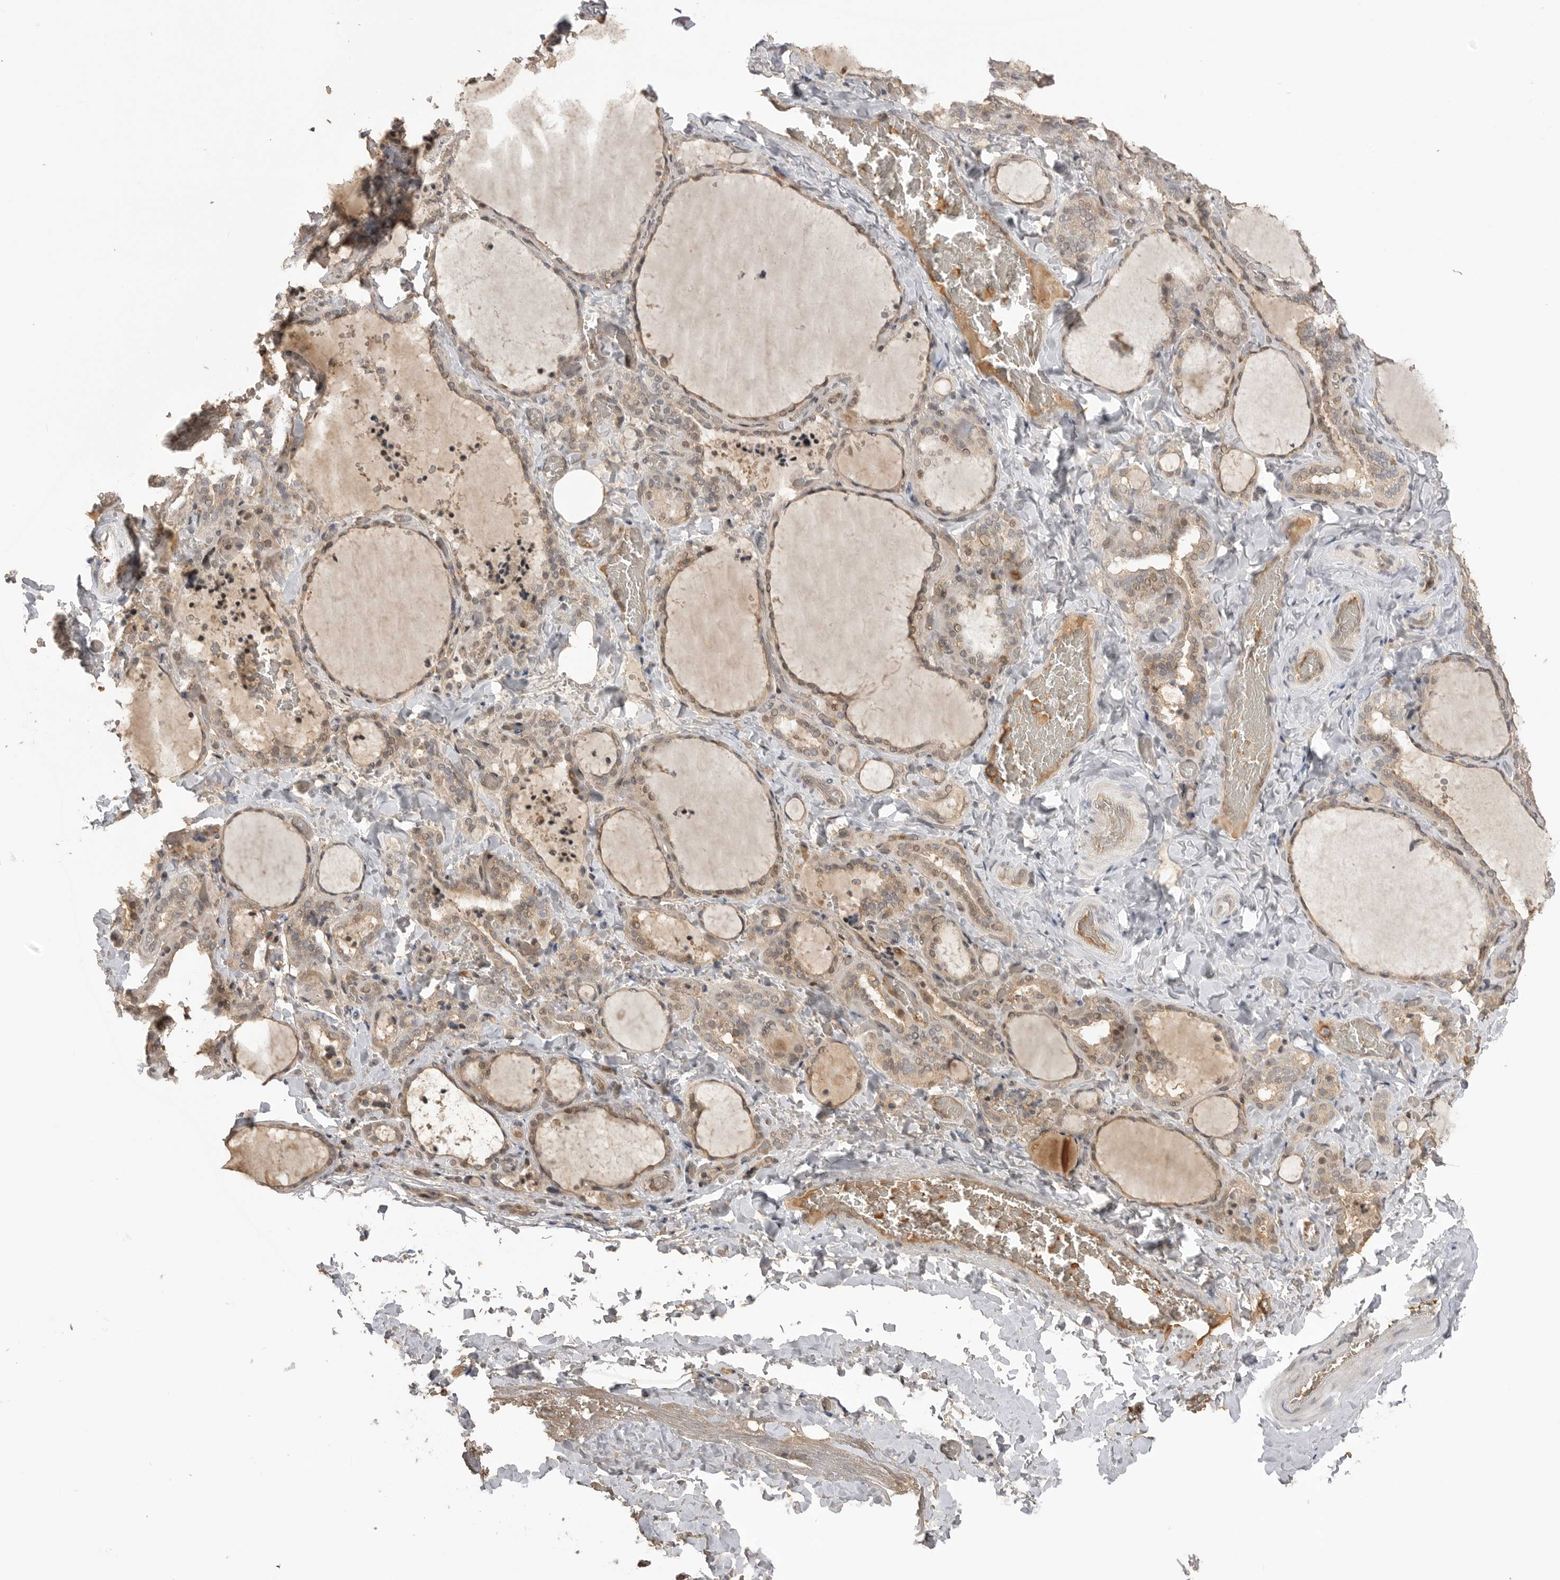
{"staining": {"intensity": "weak", "quantity": ">75%", "location": "cytoplasmic/membranous,nuclear"}, "tissue": "thyroid gland", "cell_type": "Glandular cells", "image_type": "normal", "snomed": [{"axis": "morphology", "description": "Normal tissue, NOS"}, {"axis": "topography", "description": "Thyroid gland"}], "caption": "Immunohistochemistry (IHC) staining of unremarkable thyroid gland, which demonstrates low levels of weak cytoplasmic/membranous,nuclear expression in approximately >75% of glandular cells indicating weak cytoplasmic/membranous,nuclear protein expression. The staining was performed using DAB (brown) for protein detection and nuclei were counterstained in hematoxylin (blue).", "gene": "ASPSCR1", "patient": {"sex": "female", "age": 22}}